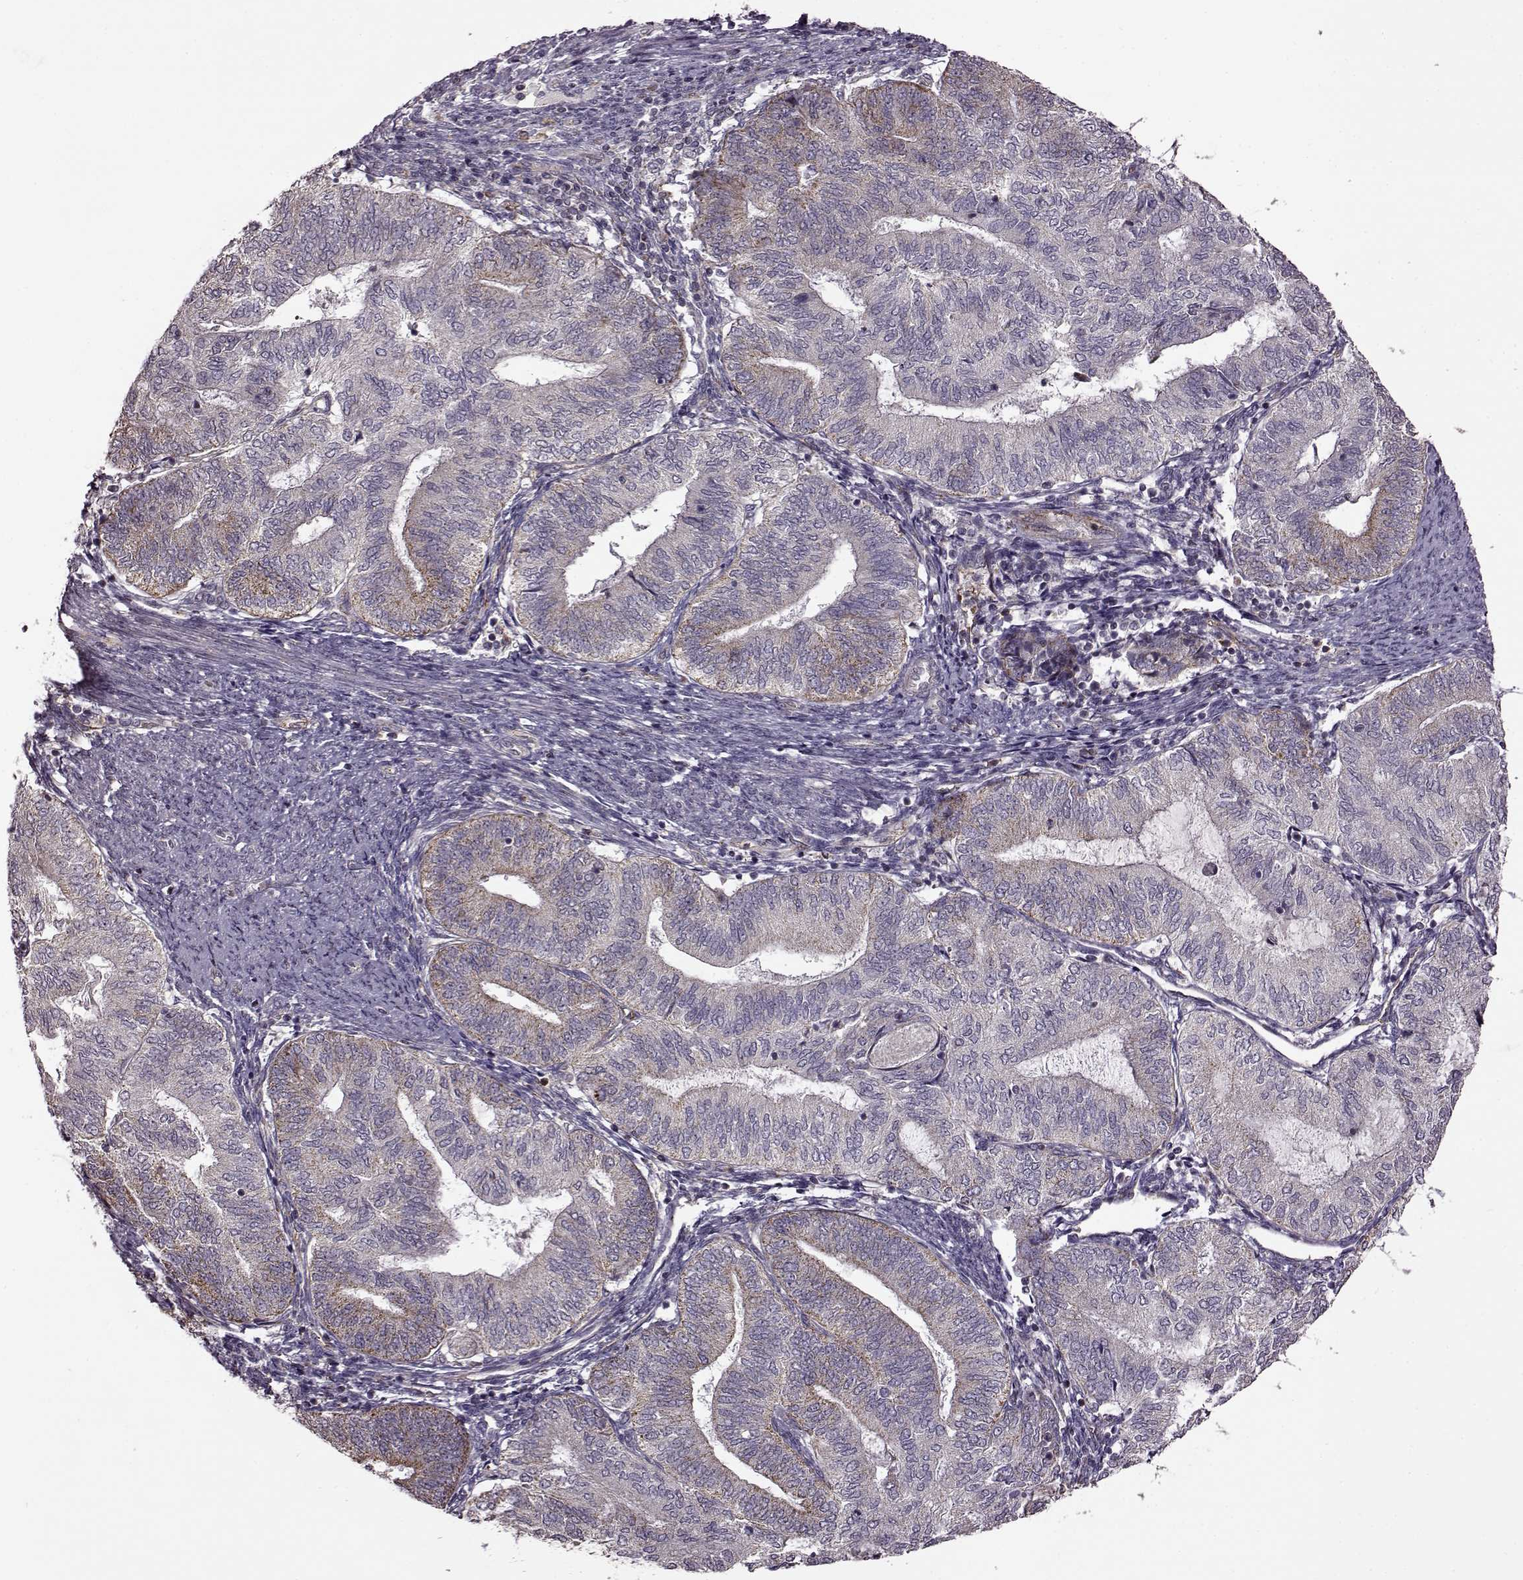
{"staining": {"intensity": "weak", "quantity": "<25%", "location": "cytoplasmic/membranous"}, "tissue": "endometrial cancer", "cell_type": "Tumor cells", "image_type": "cancer", "snomed": [{"axis": "morphology", "description": "Adenocarcinoma, NOS"}, {"axis": "topography", "description": "Endometrium"}], "caption": "This photomicrograph is of endometrial adenocarcinoma stained with immunohistochemistry (IHC) to label a protein in brown with the nuclei are counter-stained blue. There is no expression in tumor cells.", "gene": "MTSS1", "patient": {"sex": "female", "age": 65}}